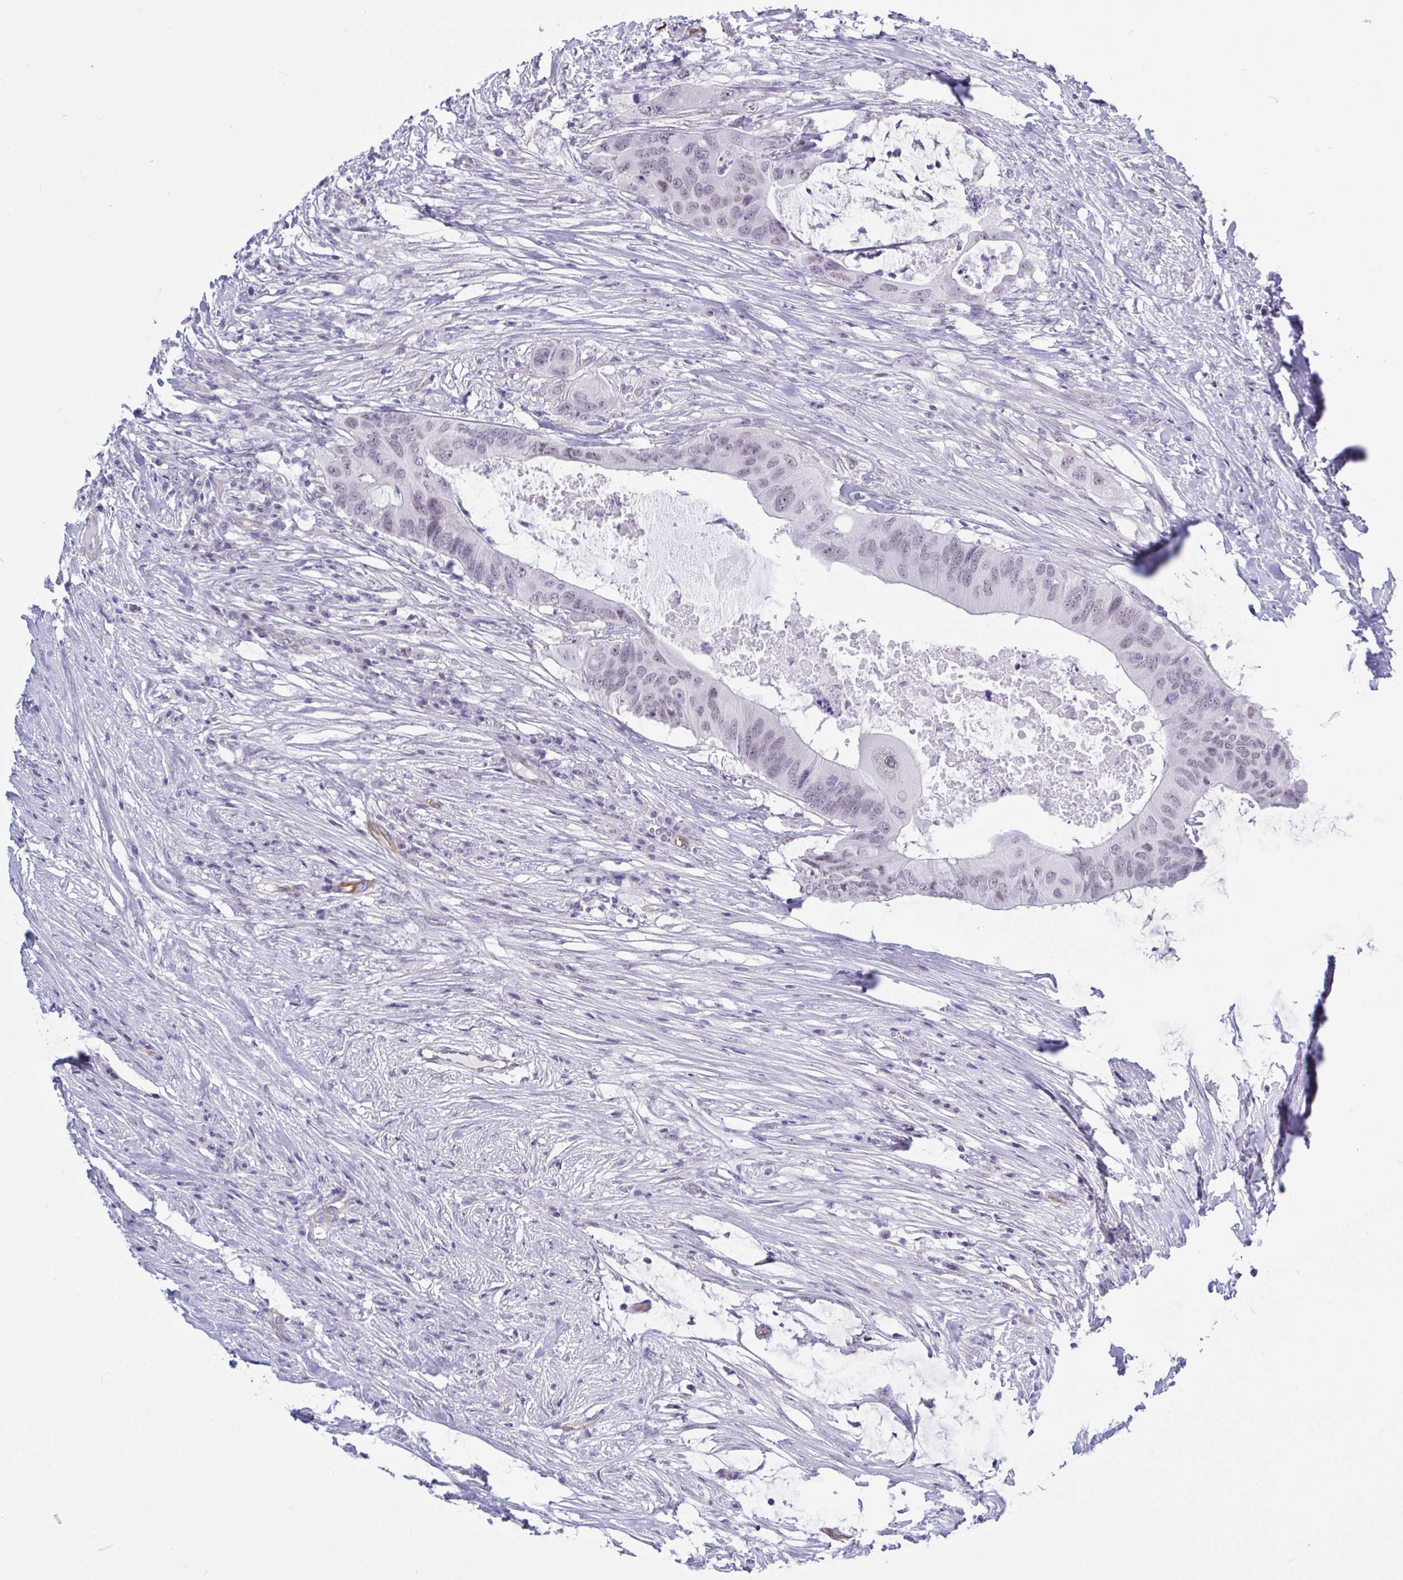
{"staining": {"intensity": "negative", "quantity": "none", "location": "none"}, "tissue": "colorectal cancer", "cell_type": "Tumor cells", "image_type": "cancer", "snomed": [{"axis": "morphology", "description": "Adenocarcinoma, NOS"}, {"axis": "topography", "description": "Colon"}], "caption": "Immunohistochemistry (IHC) photomicrograph of colorectal cancer stained for a protein (brown), which exhibits no staining in tumor cells.", "gene": "EML1", "patient": {"sex": "male", "age": 71}}